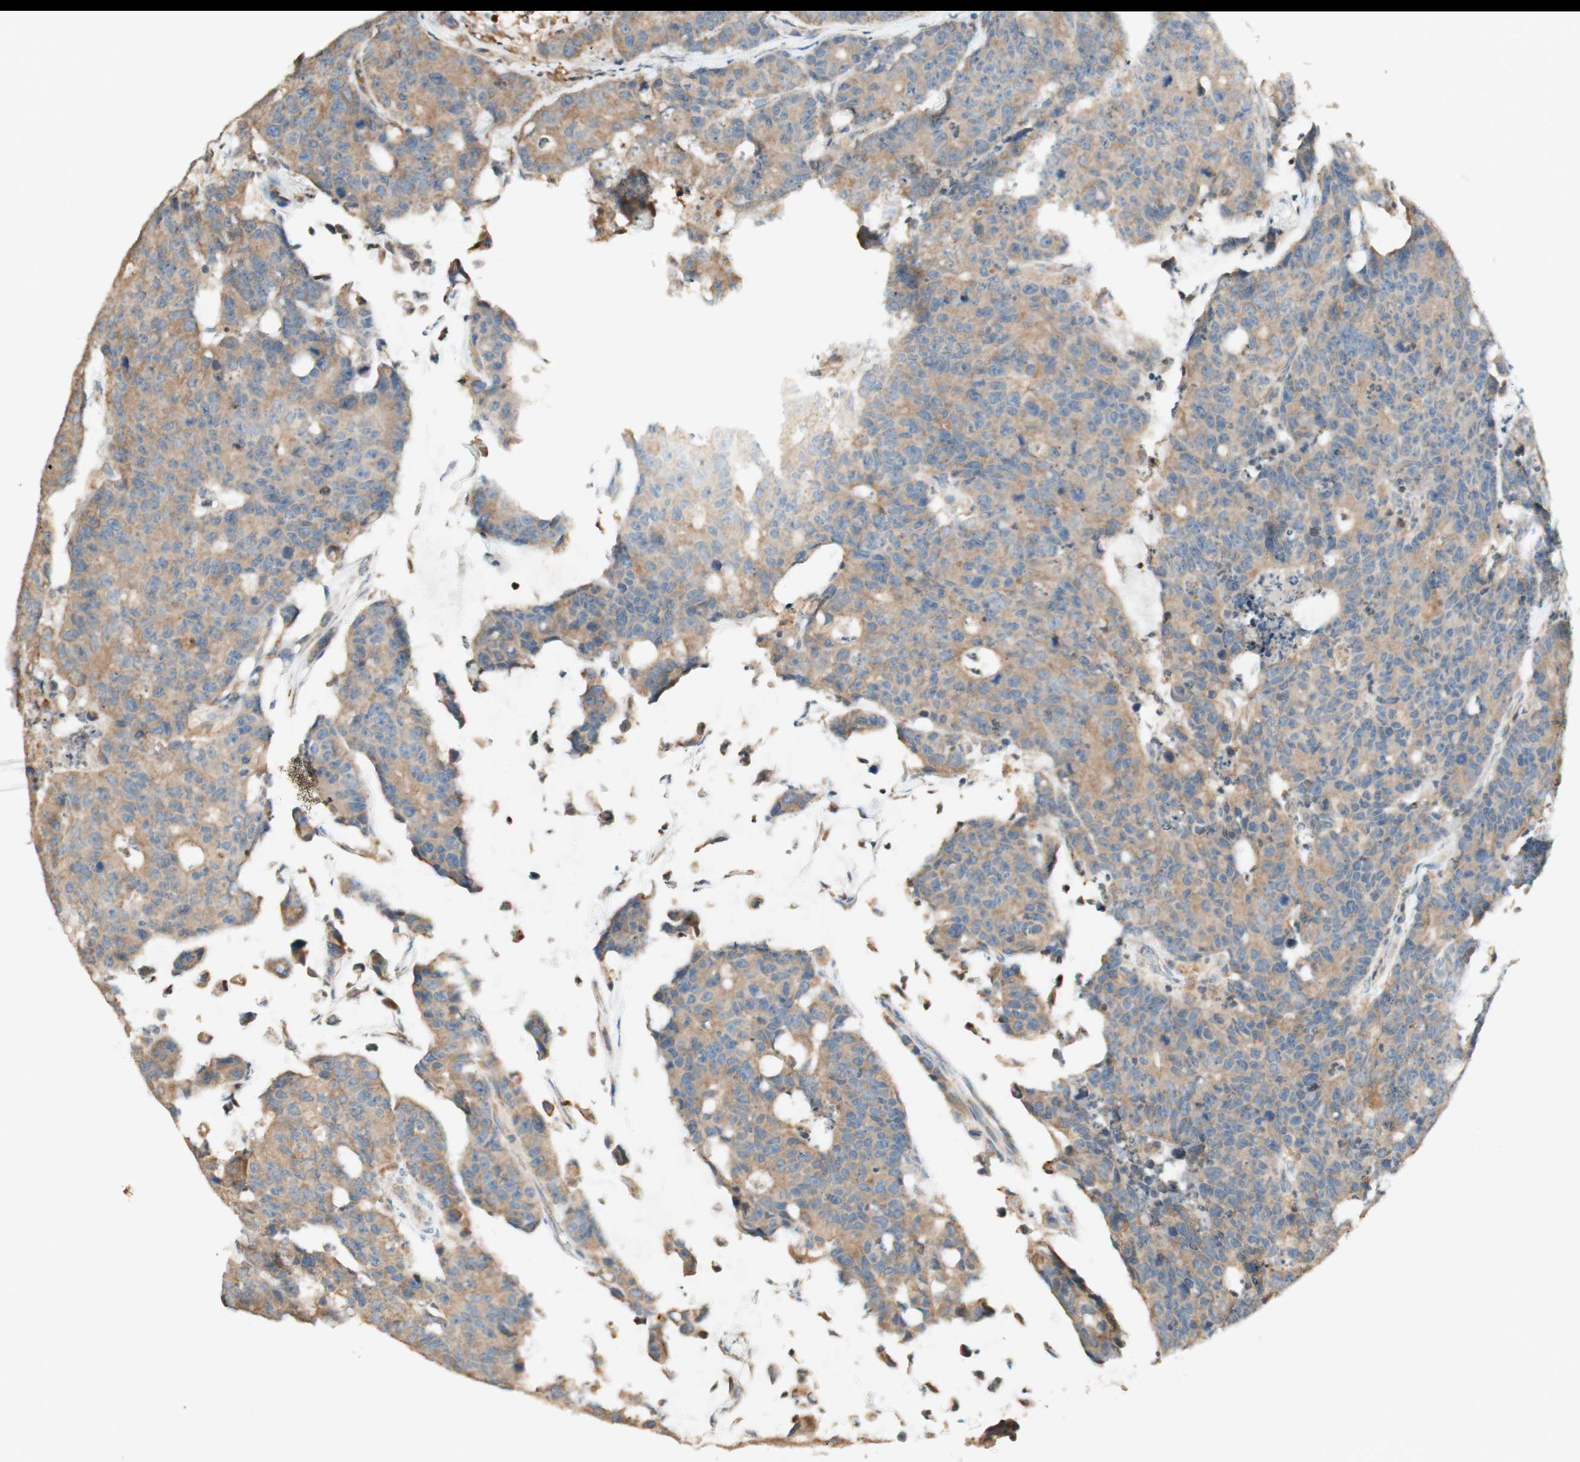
{"staining": {"intensity": "moderate", "quantity": ">75%", "location": "cytoplasmic/membranous"}, "tissue": "colorectal cancer", "cell_type": "Tumor cells", "image_type": "cancer", "snomed": [{"axis": "morphology", "description": "Adenocarcinoma, NOS"}, {"axis": "topography", "description": "Colon"}], "caption": "Brown immunohistochemical staining in colorectal cancer shows moderate cytoplasmic/membranous positivity in approximately >75% of tumor cells. The protein of interest is shown in brown color, while the nuclei are stained blue.", "gene": "CLCN2", "patient": {"sex": "female", "age": 86}}